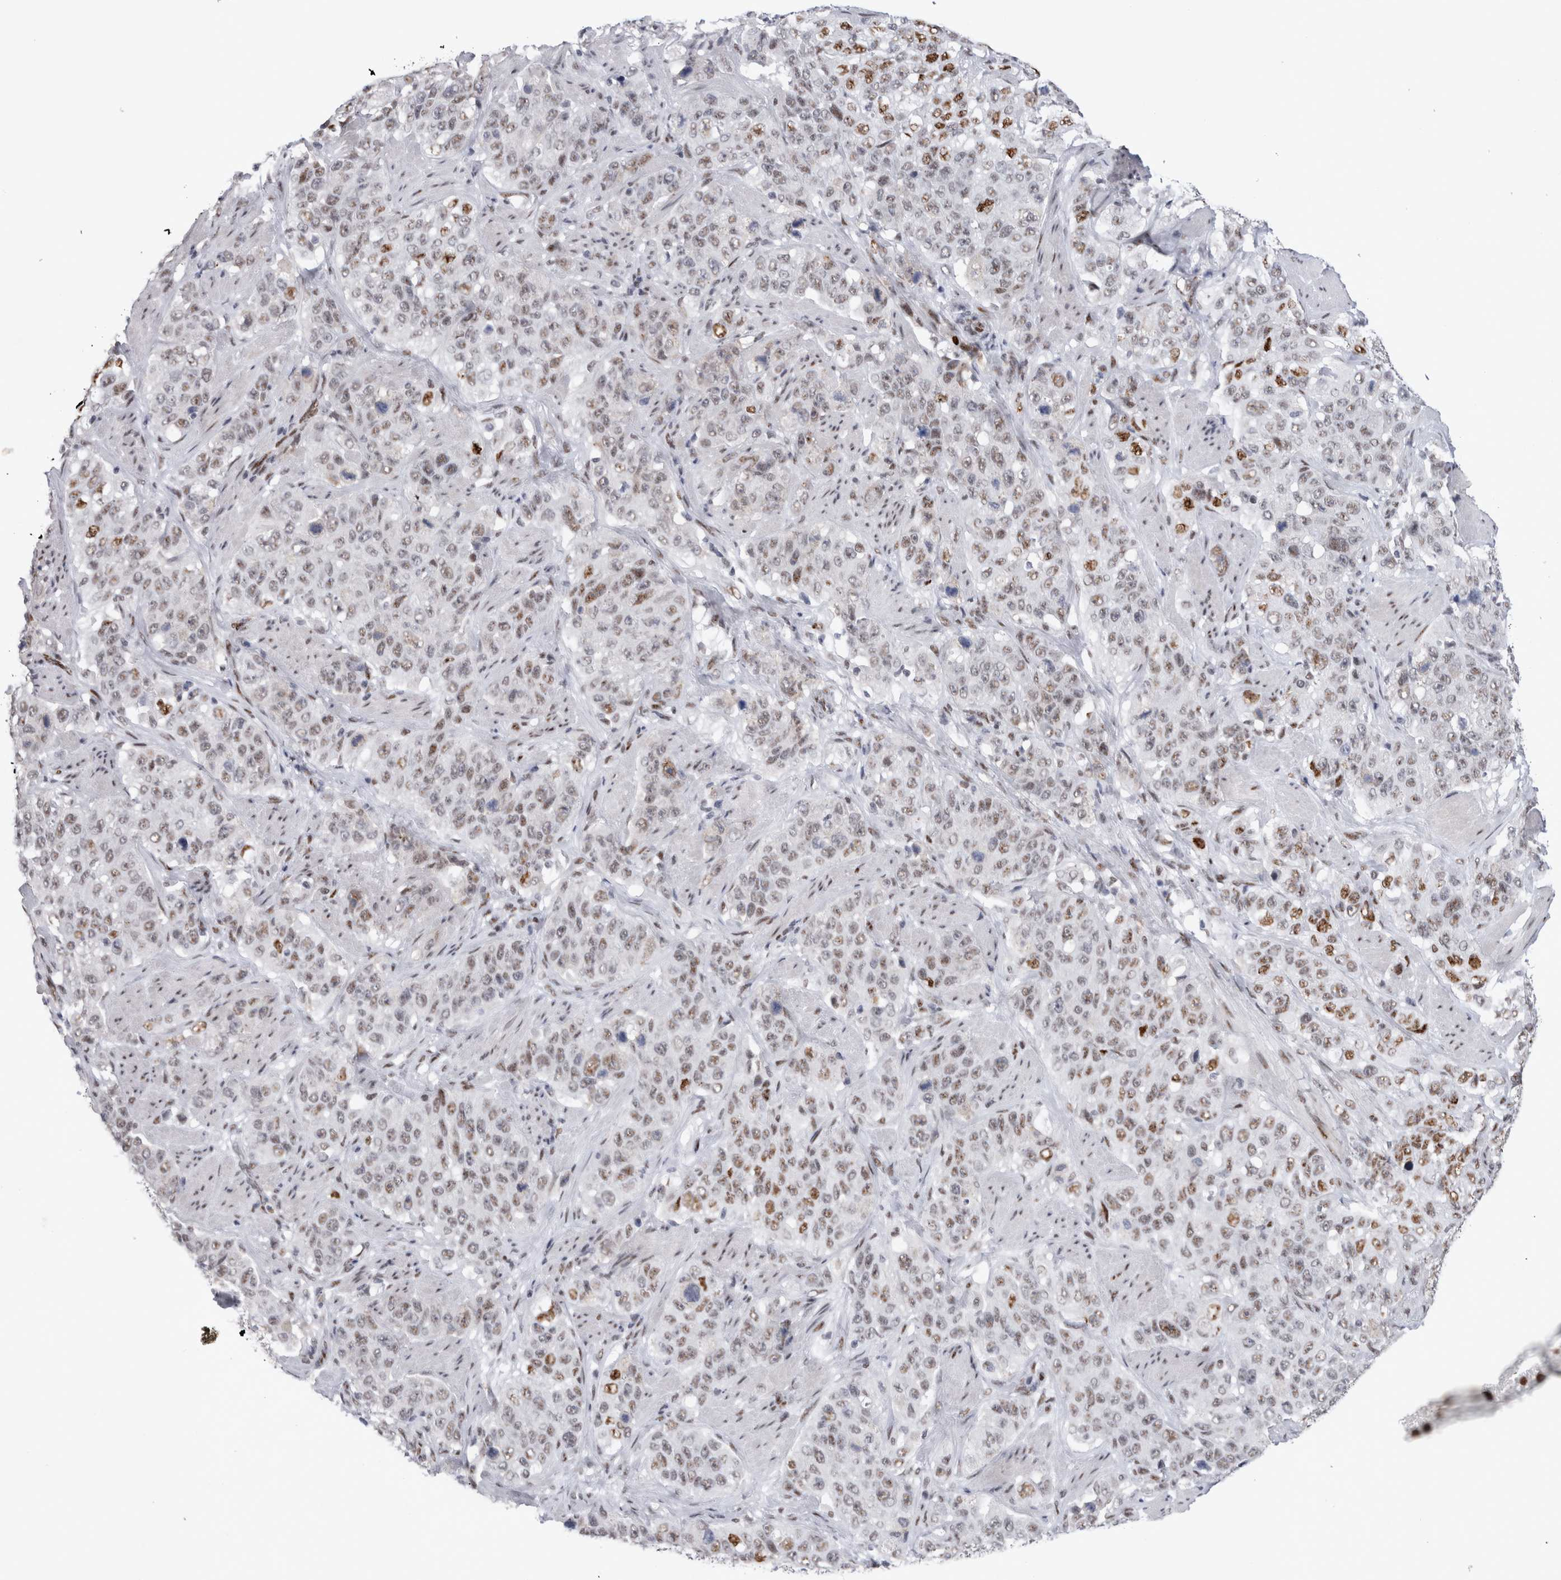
{"staining": {"intensity": "weak", "quantity": ">75%", "location": "nuclear"}, "tissue": "stomach cancer", "cell_type": "Tumor cells", "image_type": "cancer", "snomed": [{"axis": "morphology", "description": "Adenocarcinoma, NOS"}, {"axis": "topography", "description": "Stomach"}], "caption": "Human stomach cancer stained with a brown dye demonstrates weak nuclear positive expression in about >75% of tumor cells.", "gene": "RBM6", "patient": {"sex": "male", "age": 48}}